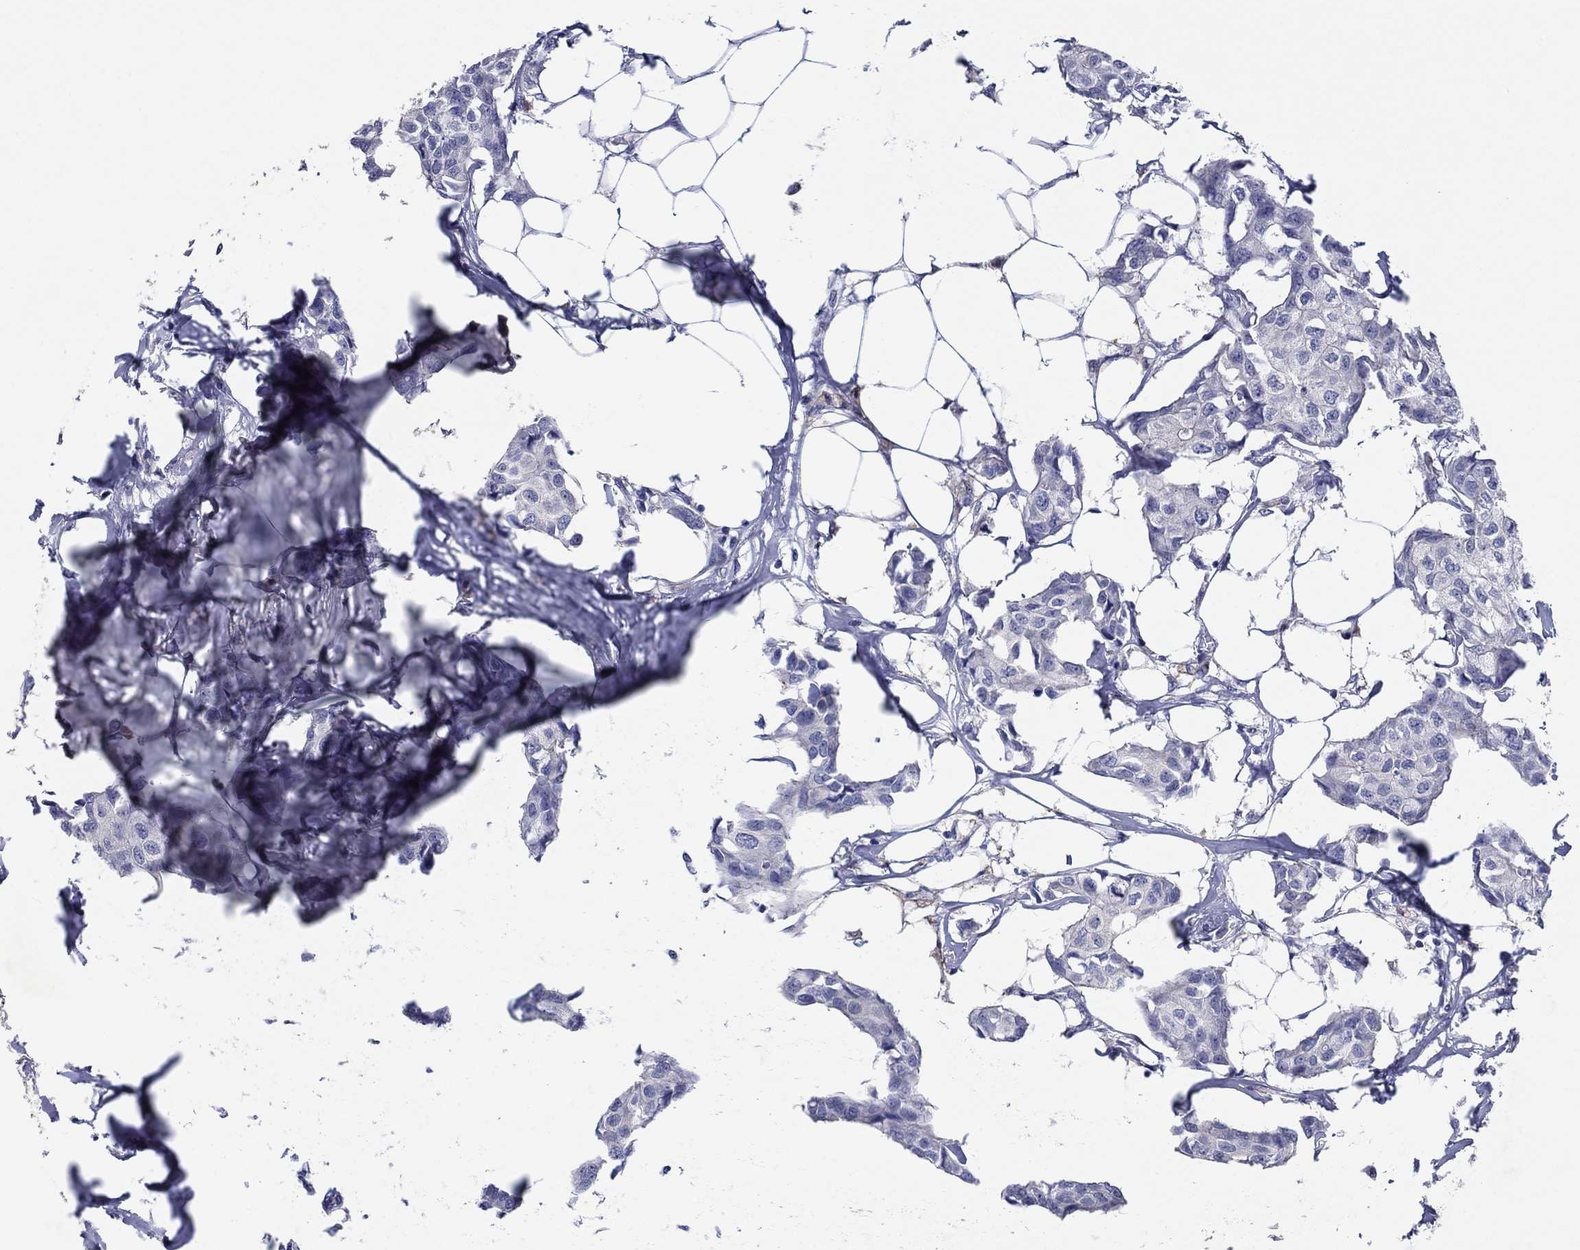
{"staining": {"intensity": "negative", "quantity": "none", "location": "none"}, "tissue": "breast cancer", "cell_type": "Tumor cells", "image_type": "cancer", "snomed": [{"axis": "morphology", "description": "Duct carcinoma"}, {"axis": "topography", "description": "Breast"}], "caption": "Tumor cells show no significant positivity in breast intraductal carcinoma.", "gene": "HDC", "patient": {"sex": "female", "age": 80}}